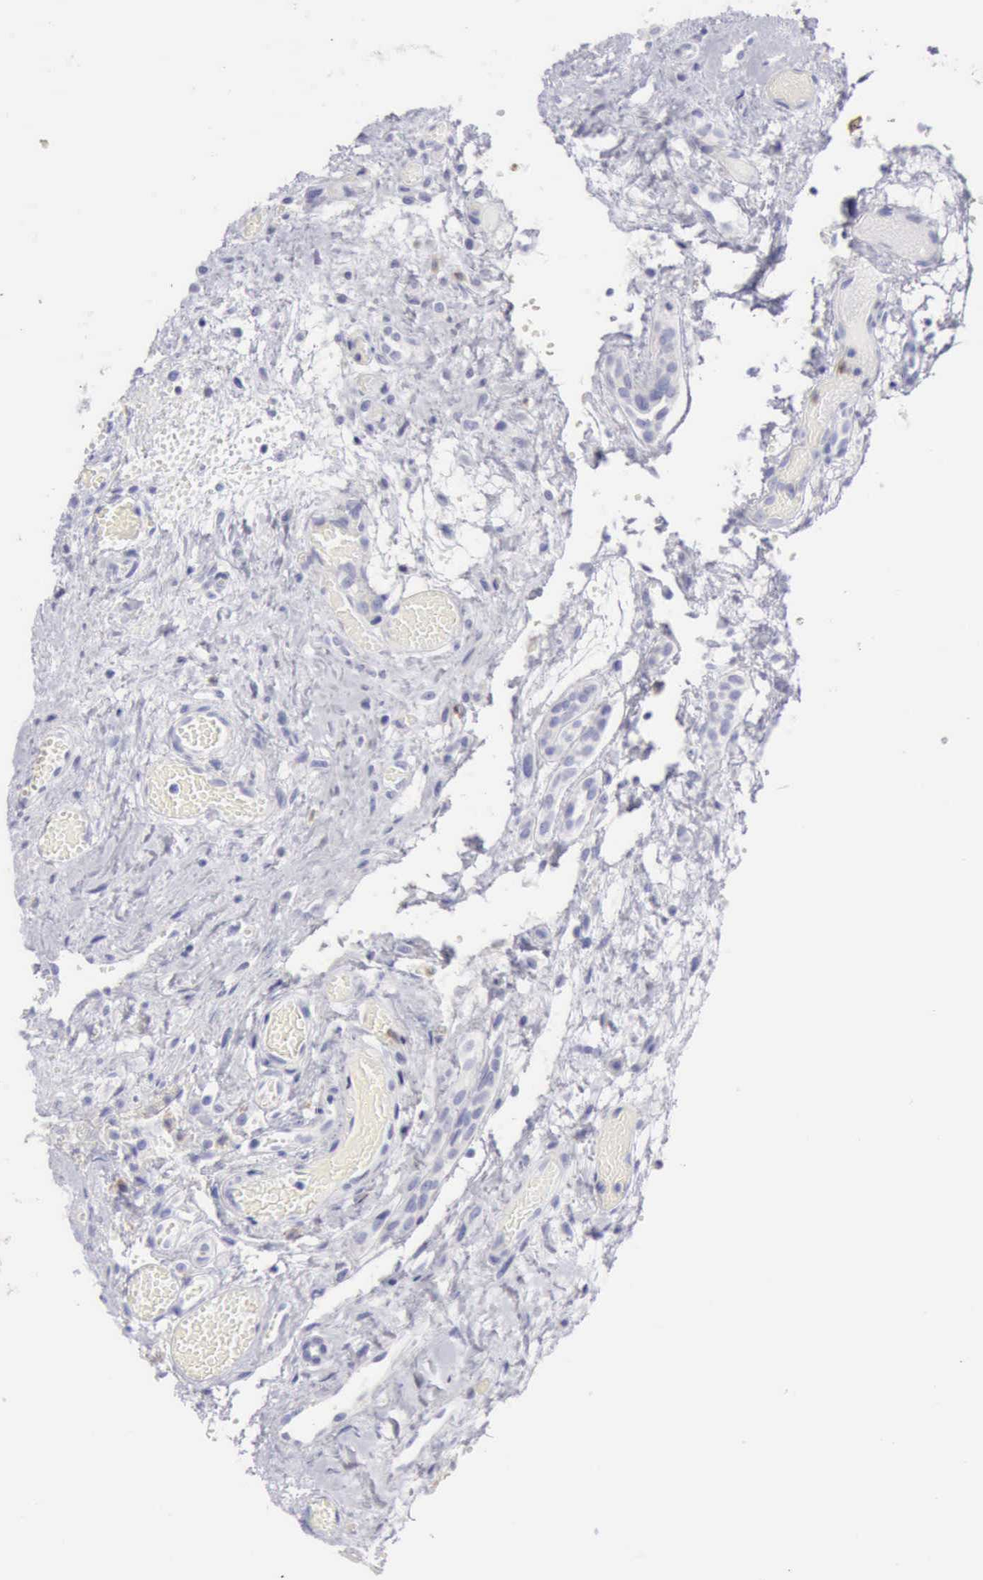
{"staining": {"intensity": "negative", "quantity": "none", "location": "none"}, "tissue": "ovary", "cell_type": "Follicle cells", "image_type": "normal", "snomed": [{"axis": "morphology", "description": "Normal tissue, NOS"}, {"axis": "topography", "description": "Ovary"}], "caption": "This is an immunohistochemistry (IHC) image of normal human ovary. There is no expression in follicle cells.", "gene": "CTSS", "patient": {"sex": "female", "age": 32}}